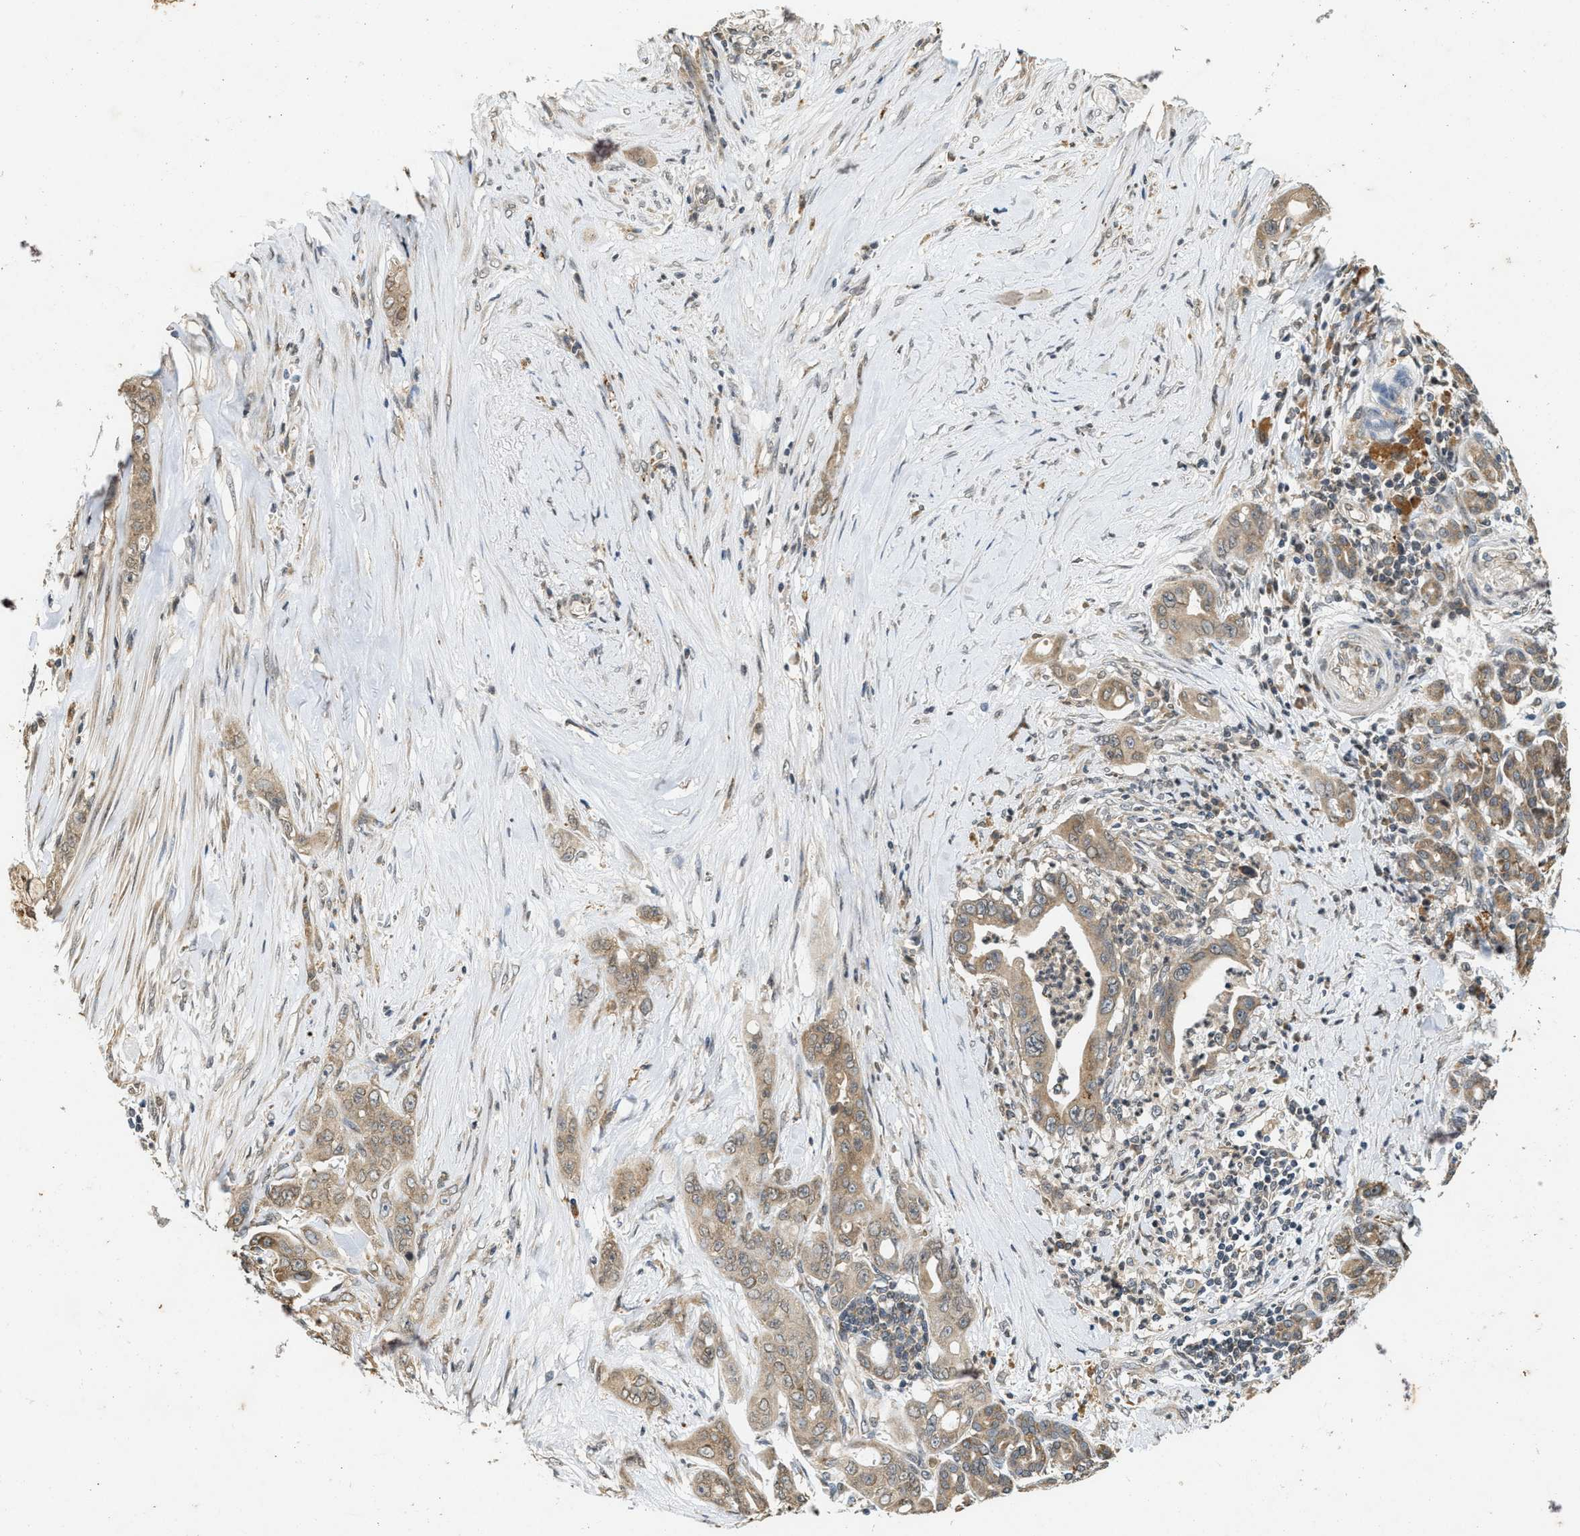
{"staining": {"intensity": "weak", "quantity": ">75%", "location": "cytoplasmic/membranous"}, "tissue": "pancreatic cancer", "cell_type": "Tumor cells", "image_type": "cancer", "snomed": [{"axis": "morphology", "description": "Adenocarcinoma, NOS"}, {"axis": "topography", "description": "Pancreas"}], "caption": "Adenocarcinoma (pancreatic) stained with DAB (3,3'-diaminobenzidine) IHC demonstrates low levels of weak cytoplasmic/membranous expression in about >75% of tumor cells.", "gene": "KIF21A", "patient": {"sex": "male", "age": 59}}